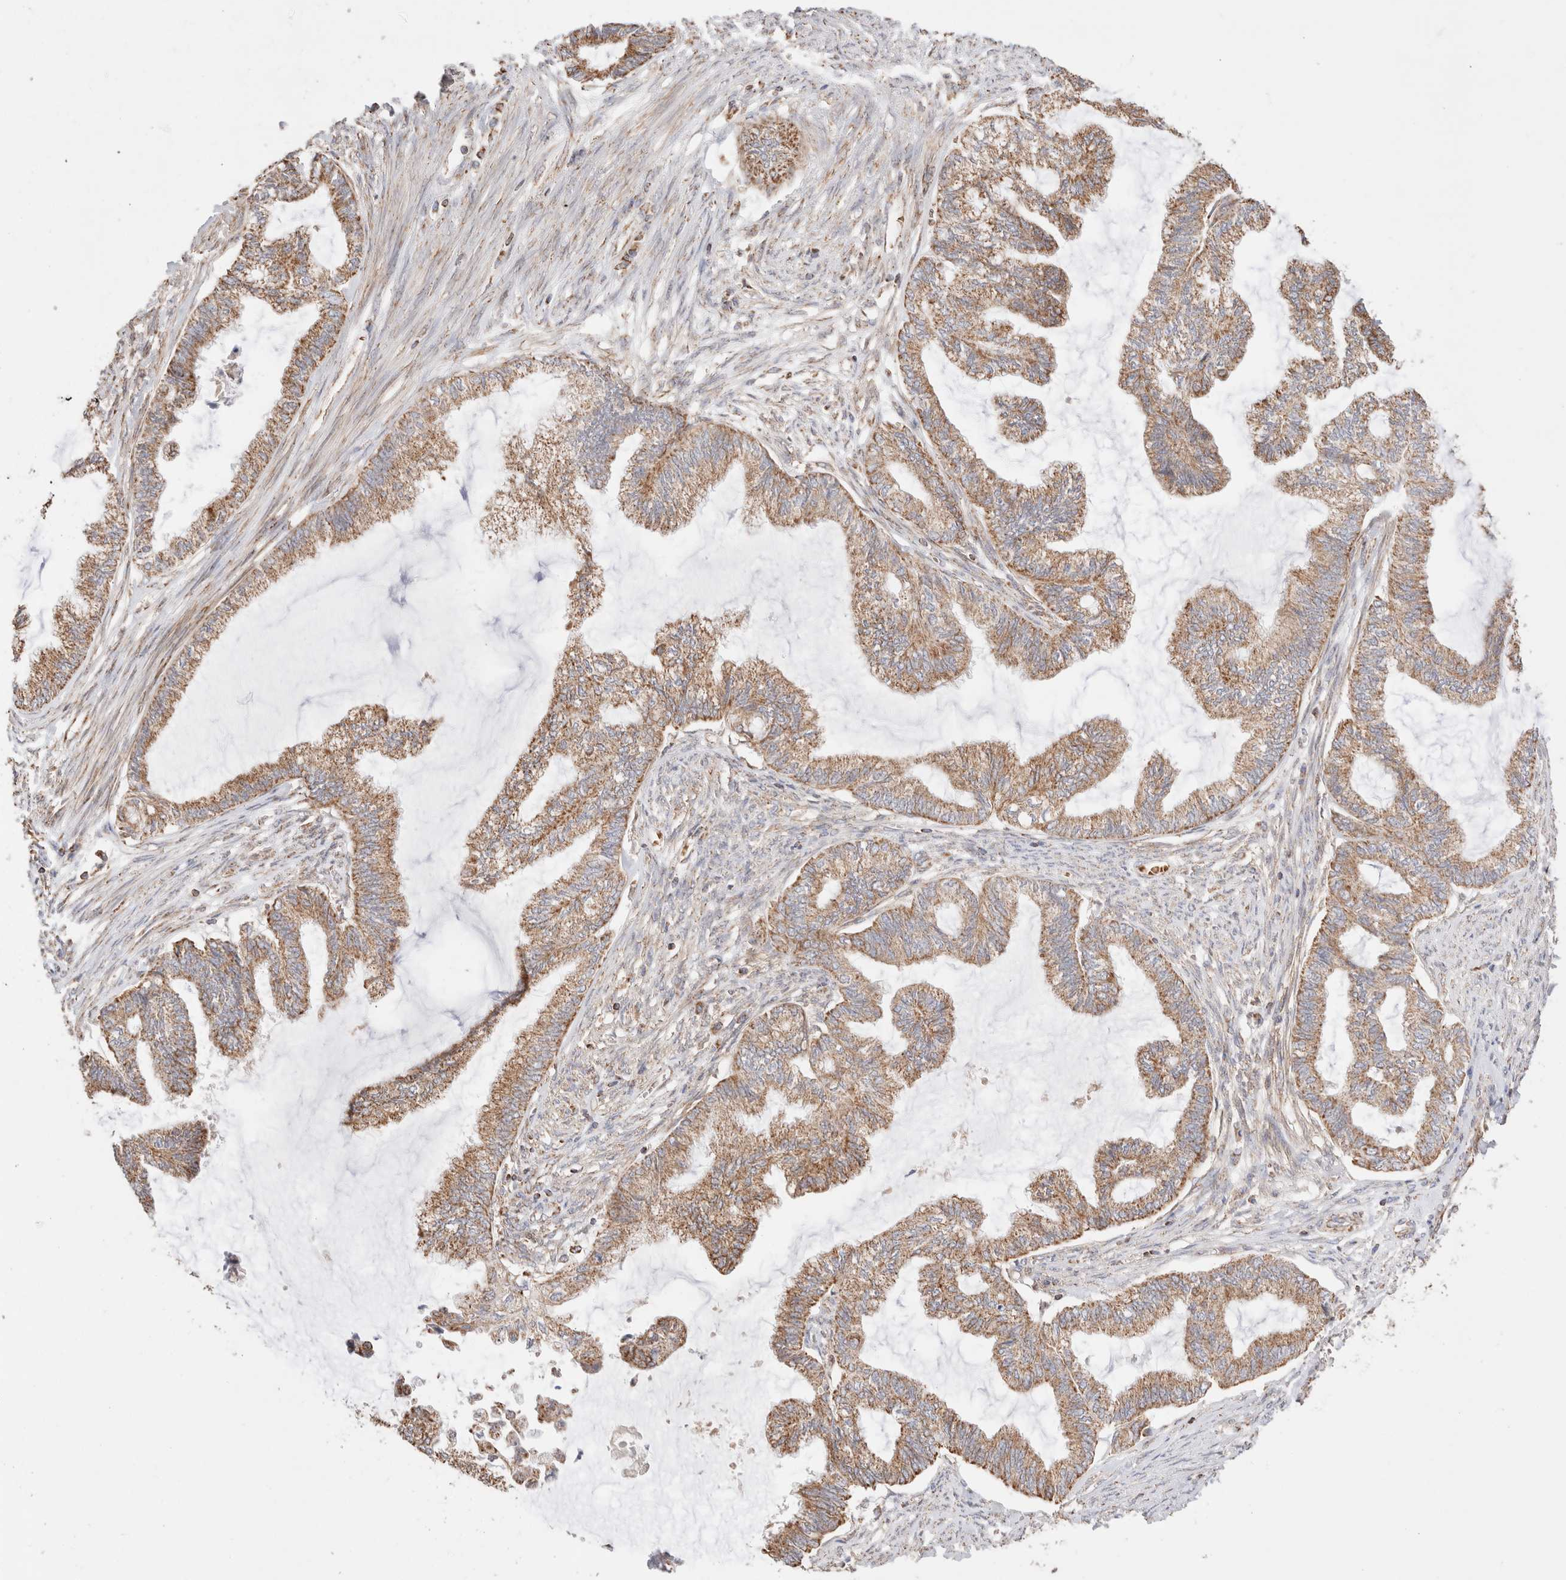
{"staining": {"intensity": "moderate", "quantity": ">75%", "location": "cytoplasmic/membranous"}, "tissue": "endometrial cancer", "cell_type": "Tumor cells", "image_type": "cancer", "snomed": [{"axis": "morphology", "description": "Adenocarcinoma, NOS"}, {"axis": "topography", "description": "Endometrium"}], "caption": "An immunohistochemistry micrograph of neoplastic tissue is shown. Protein staining in brown highlights moderate cytoplasmic/membranous positivity in endometrial cancer within tumor cells.", "gene": "TMPPE", "patient": {"sex": "female", "age": 86}}